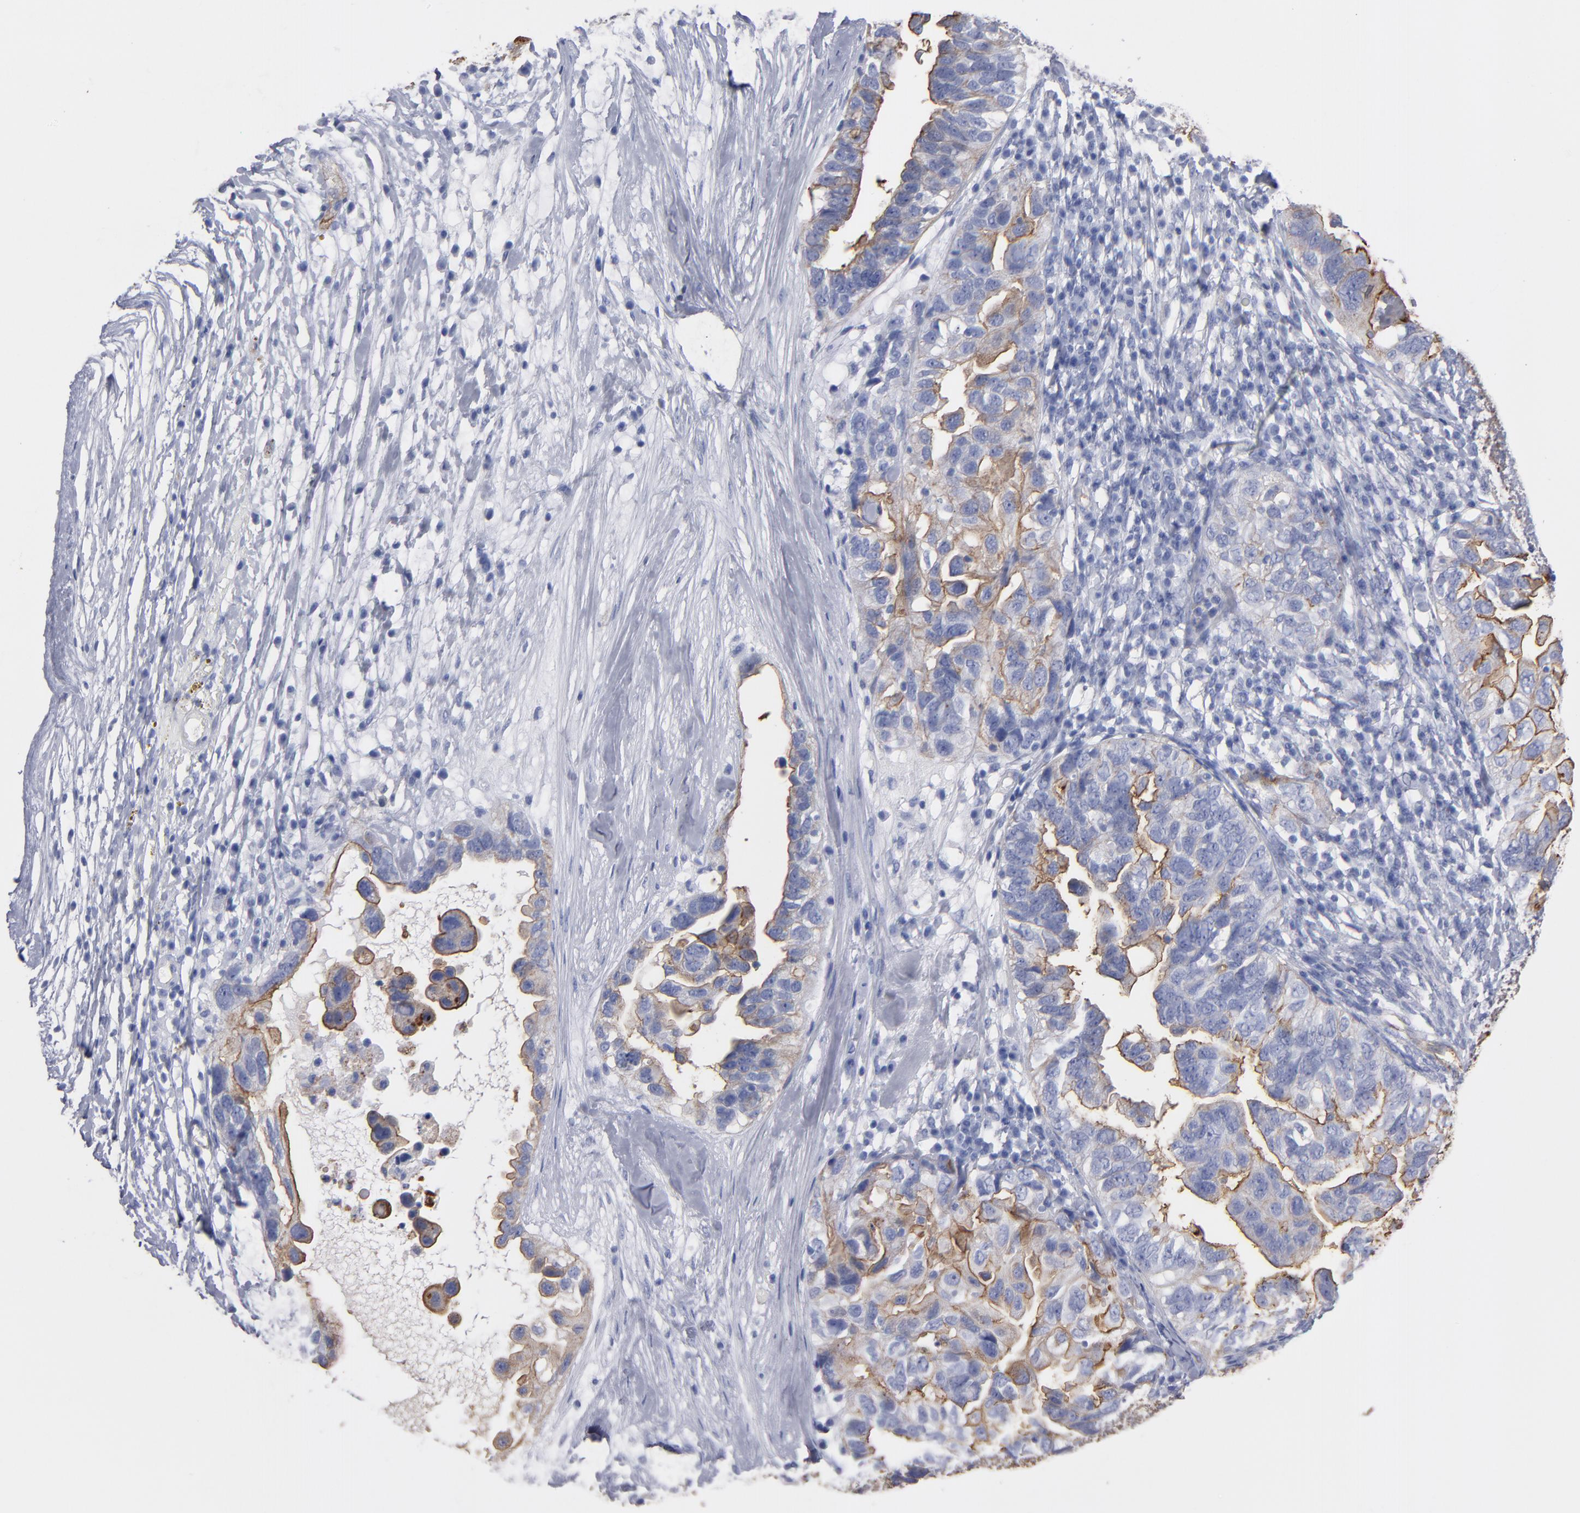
{"staining": {"intensity": "weak", "quantity": "<25%", "location": "cytoplasmic/membranous"}, "tissue": "ovarian cancer", "cell_type": "Tumor cells", "image_type": "cancer", "snomed": [{"axis": "morphology", "description": "Cystadenocarcinoma, serous, NOS"}, {"axis": "topography", "description": "Ovary"}], "caption": "Ovarian cancer (serous cystadenocarcinoma) was stained to show a protein in brown. There is no significant expression in tumor cells. (DAB immunohistochemistry with hematoxylin counter stain).", "gene": "TM4SF1", "patient": {"sex": "female", "age": 82}}